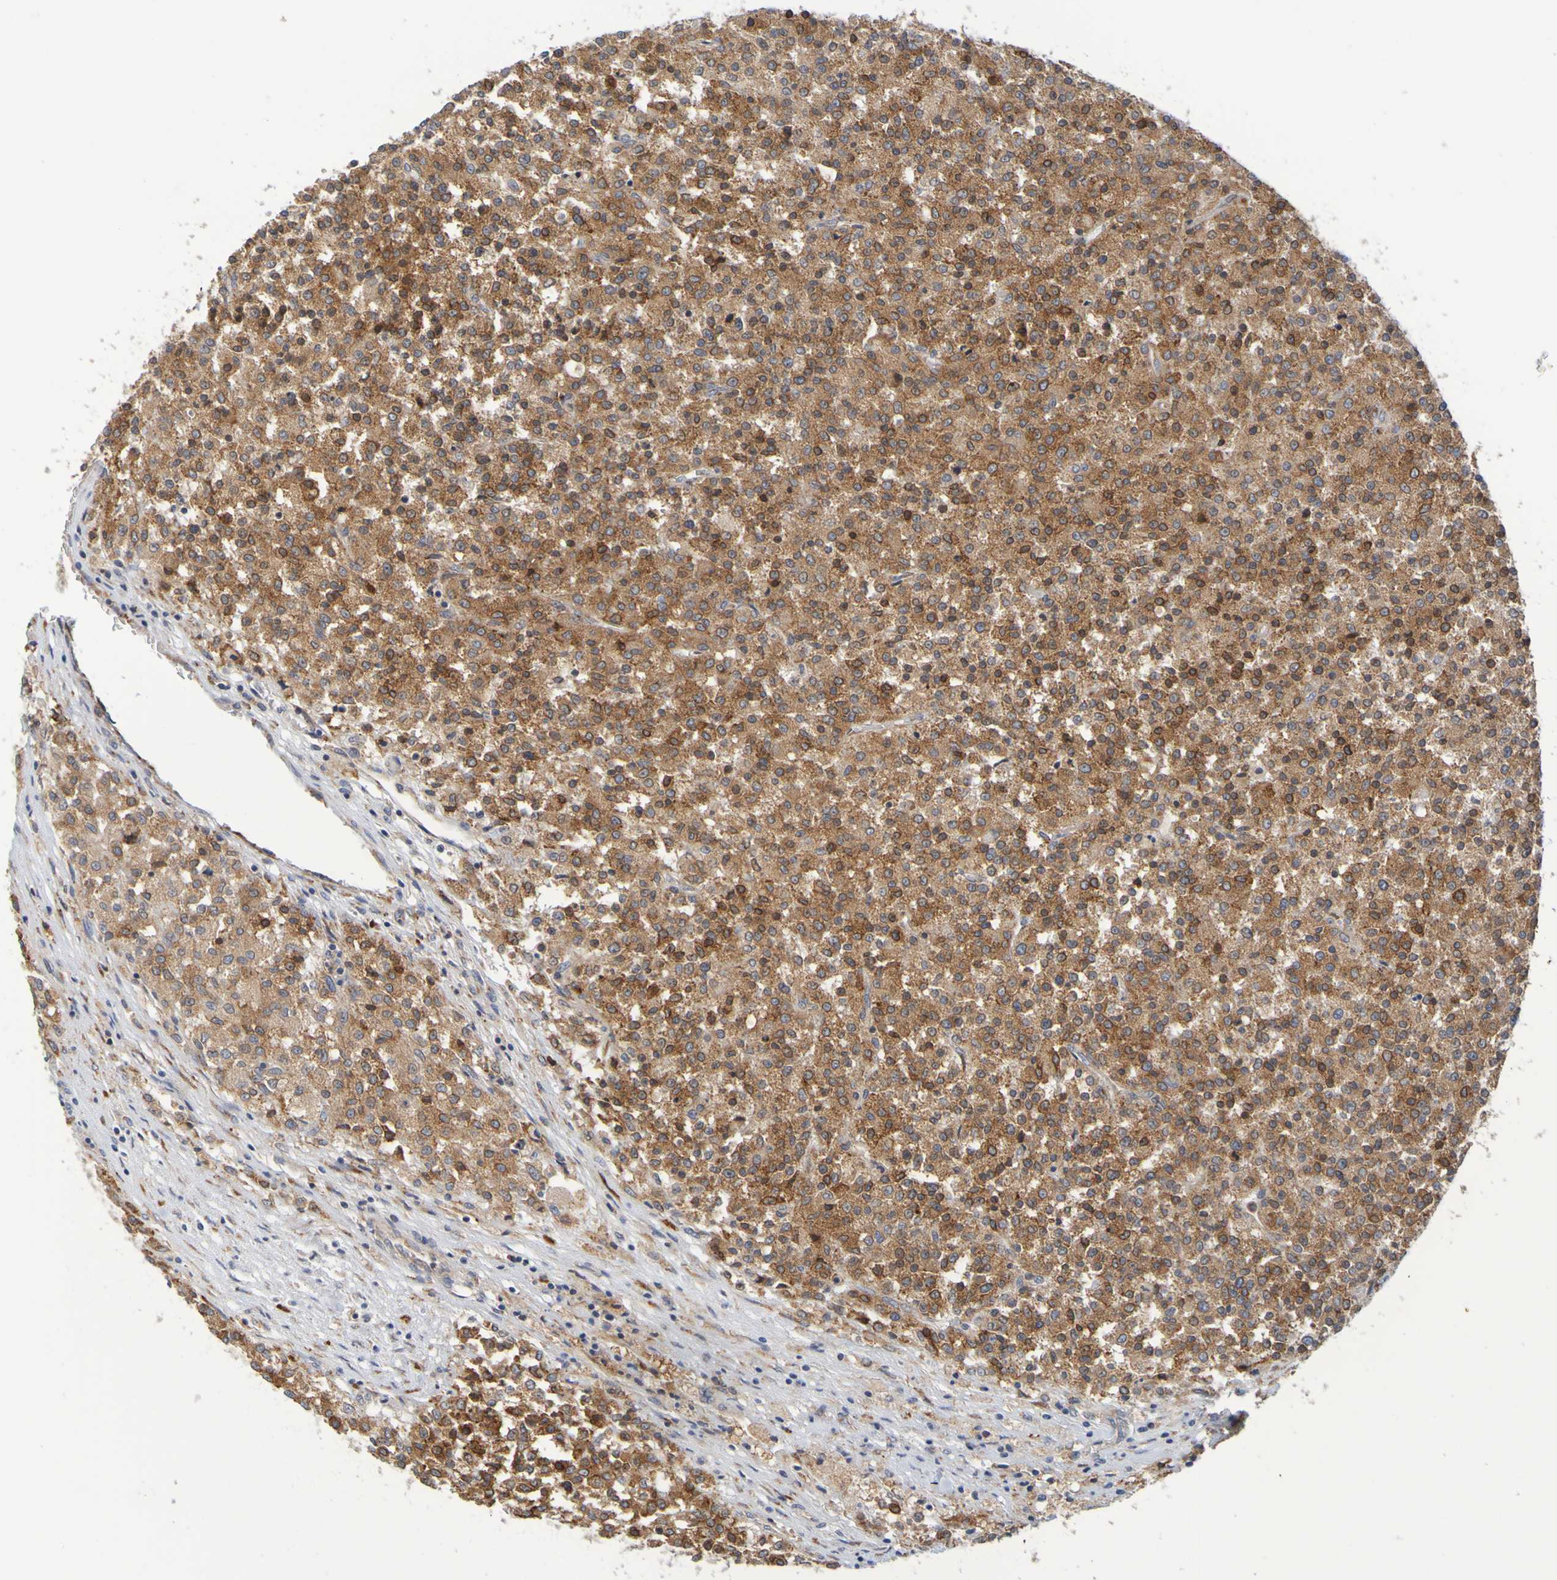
{"staining": {"intensity": "strong", "quantity": ">75%", "location": "cytoplasmic/membranous,nuclear"}, "tissue": "testis cancer", "cell_type": "Tumor cells", "image_type": "cancer", "snomed": [{"axis": "morphology", "description": "Seminoma, NOS"}, {"axis": "topography", "description": "Testis"}], "caption": "Strong cytoplasmic/membranous and nuclear staining is appreciated in about >75% of tumor cells in testis cancer (seminoma). The protein of interest is stained brown, and the nuclei are stained in blue (DAB (3,3'-diaminobenzidine) IHC with brightfield microscopy, high magnification).", "gene": "SIL1", "patient": {"sex": "male", "age": 59}}